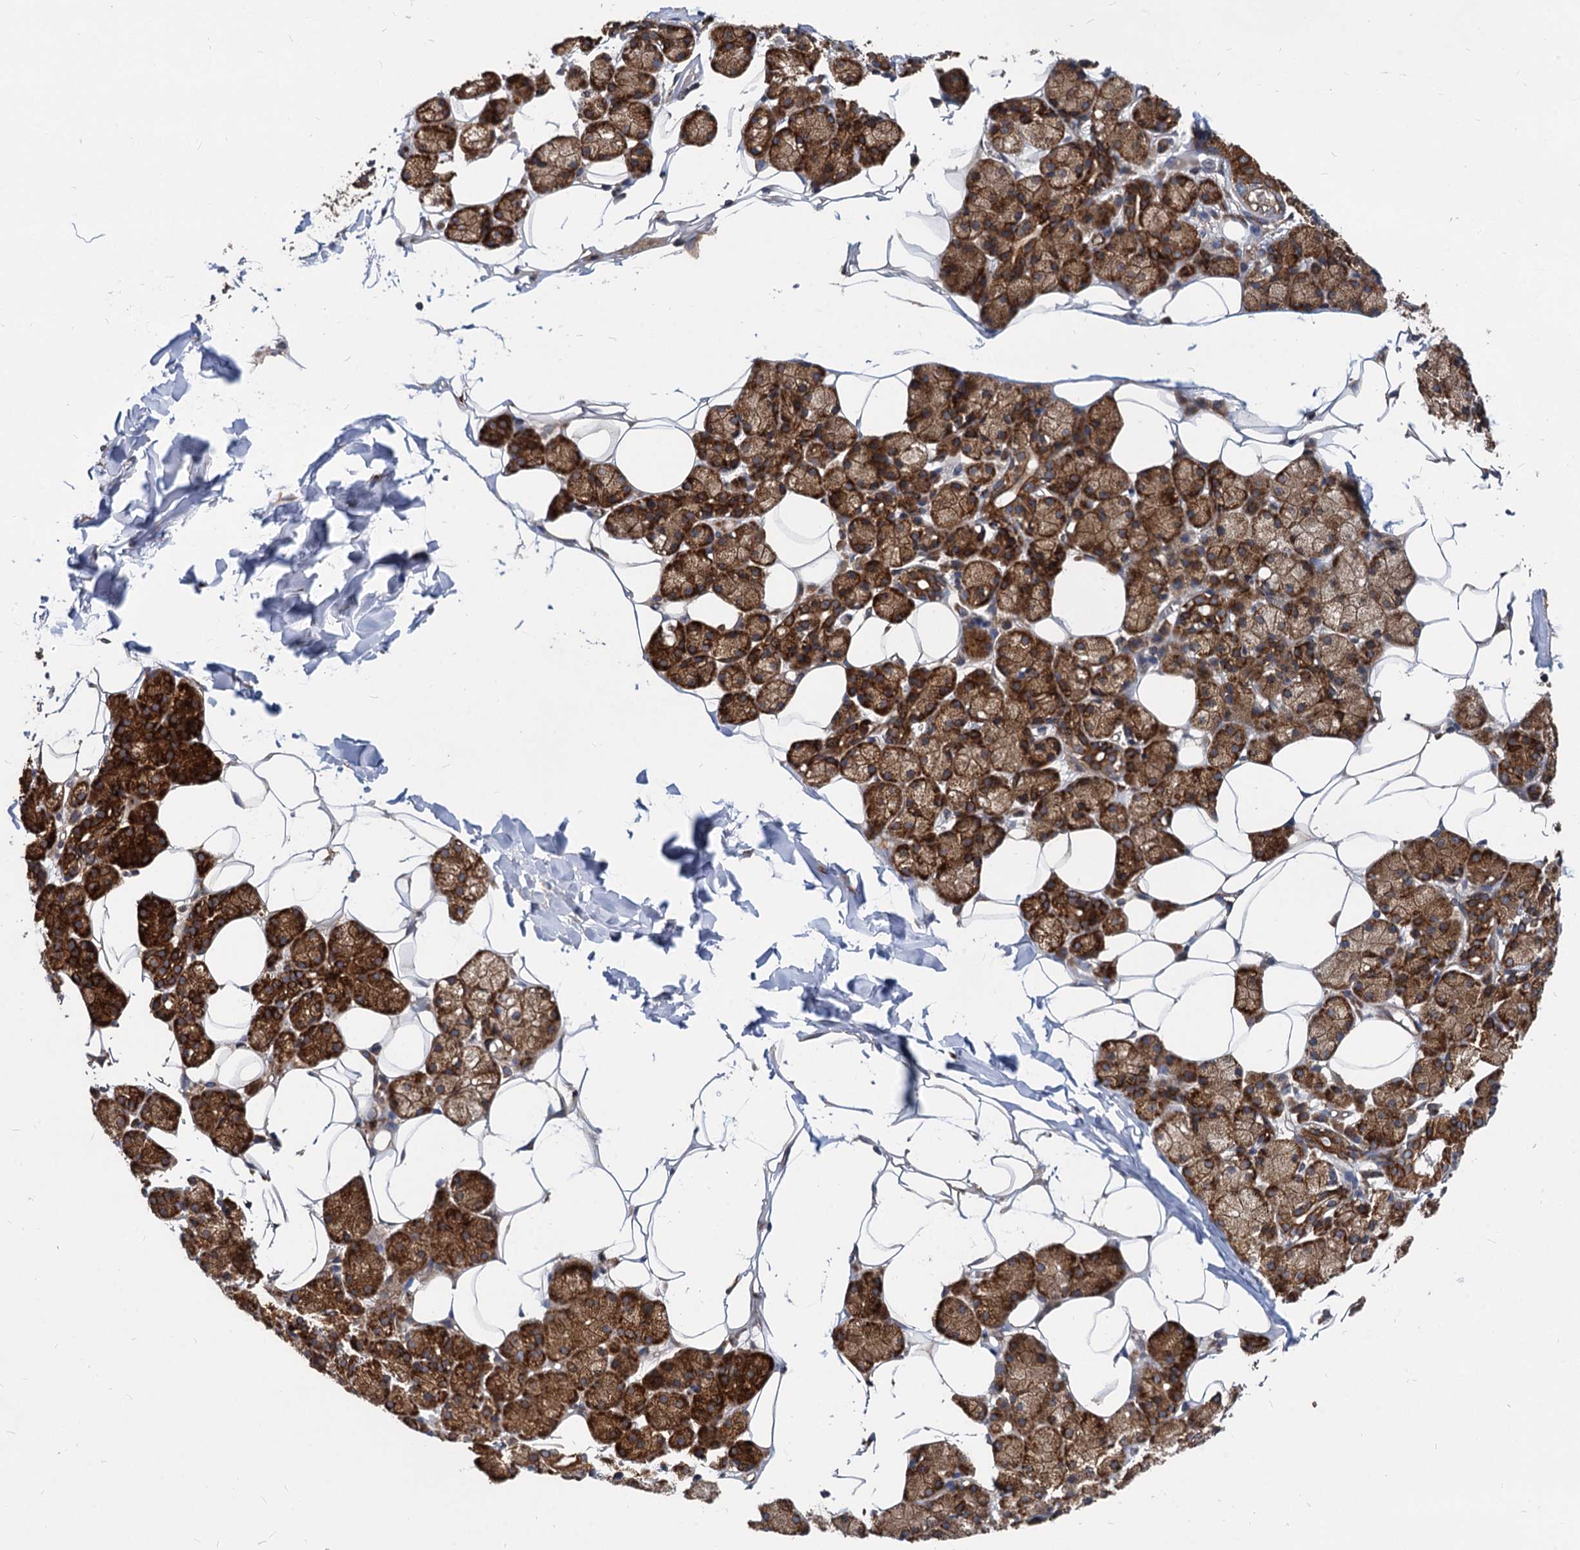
{"staining": {"intensity": "strong", "quantity": "25%-75%", "location": "cytoplasmic/membranous"}, "tissue": "salivary gland", "cell_type": "Glandular cells", "image_type": "normal", "snomed": [{"axis": "morphology", "description": "Normal tissue, NOS"}, {"axis": "topography", "description": "Salivary gland"}], "caption": "This is a photomicrograph of immunohistochemistry (IHC) staining of benign salivary gland, which shows strong staining in the cytoplasmic/membranous of glandular cells.", "gene": "STIM1", "patient": {"sex": "female", "age": 33}}